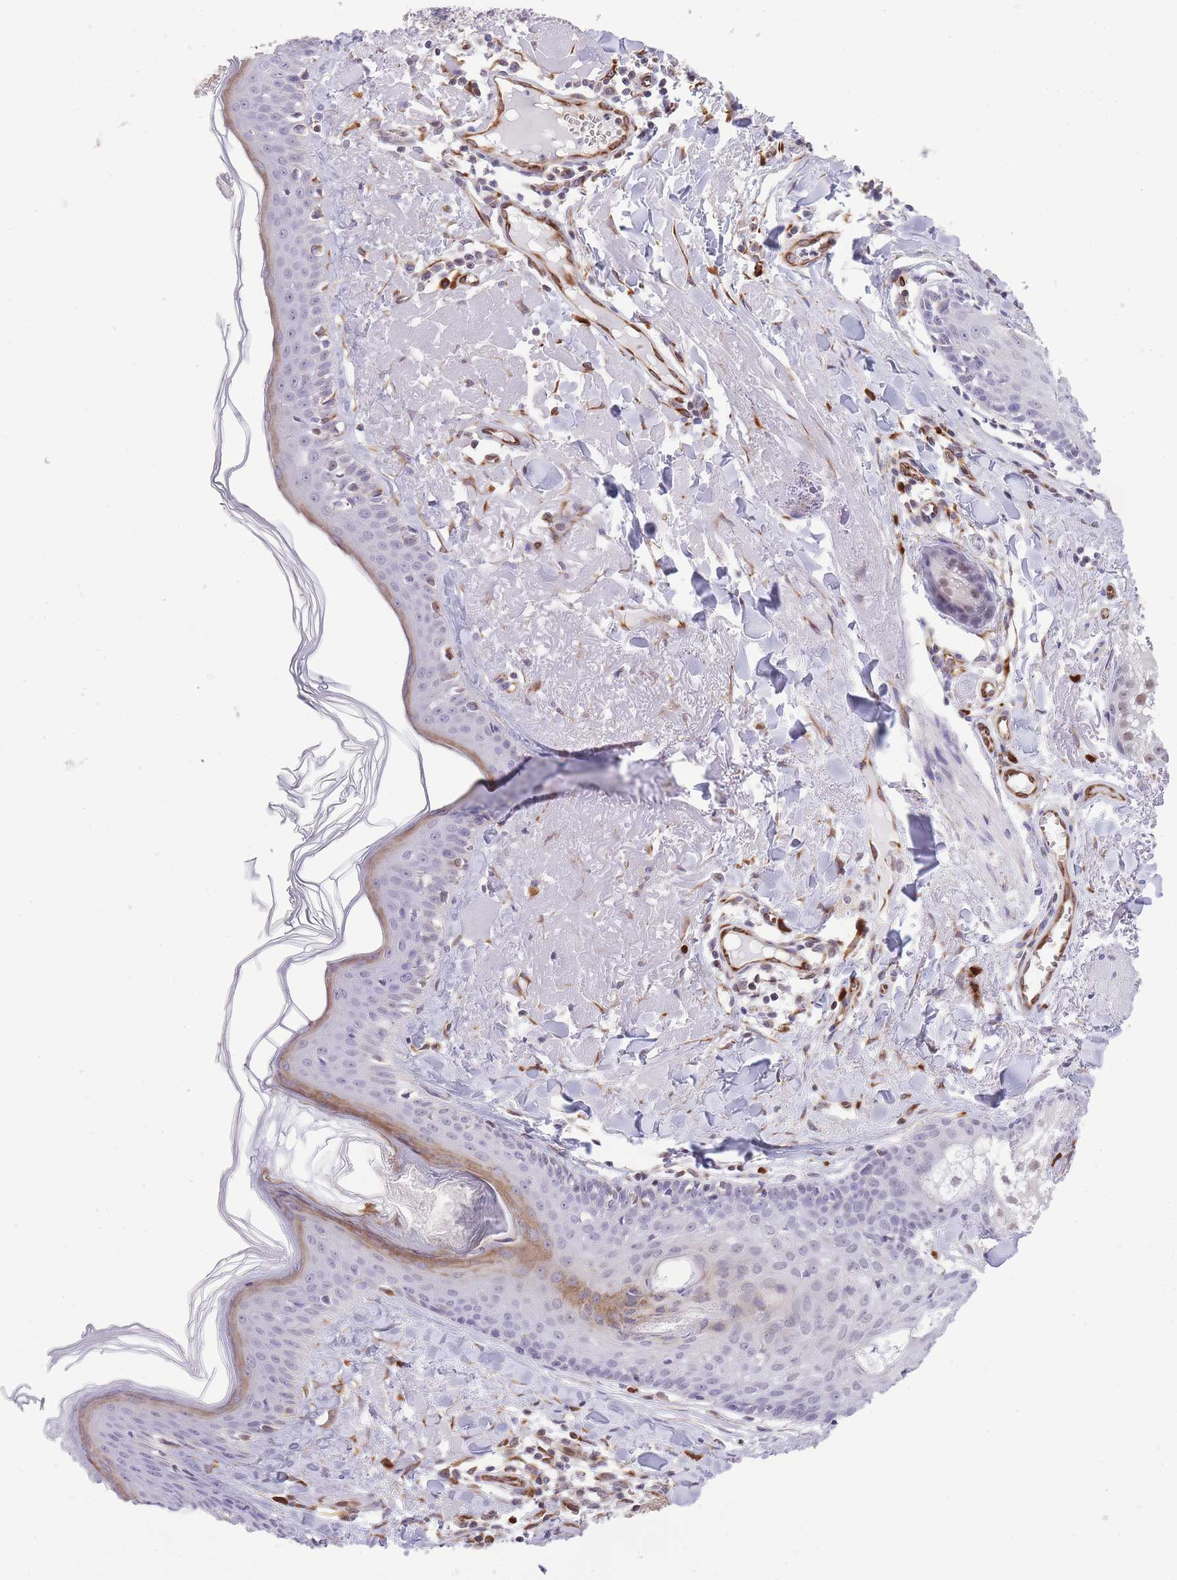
{"staining": {"intensity": "moderate", "quantity": ">75%", "location": "cytoplasmic/membranous"}, "tissue": "skin", "cell_type": "Fibroblasts", "image_type": "normal", "snomed": [{"axis": "morphology", "description": "Normal tissue, NOS"}, {"axis": "morphology", "description": "Malignant melanoma, NOS"}, {"axis": "topography", "description": "Skin"}], "caption": "Brown immunohistochemical staining in normal human skin exhibits moderate cytoplasmic/membranous positivity in approximately >75% of fibroblasts.", "gene": "MEIOSIN", "patient": {"sex": "male", "age": 80}}